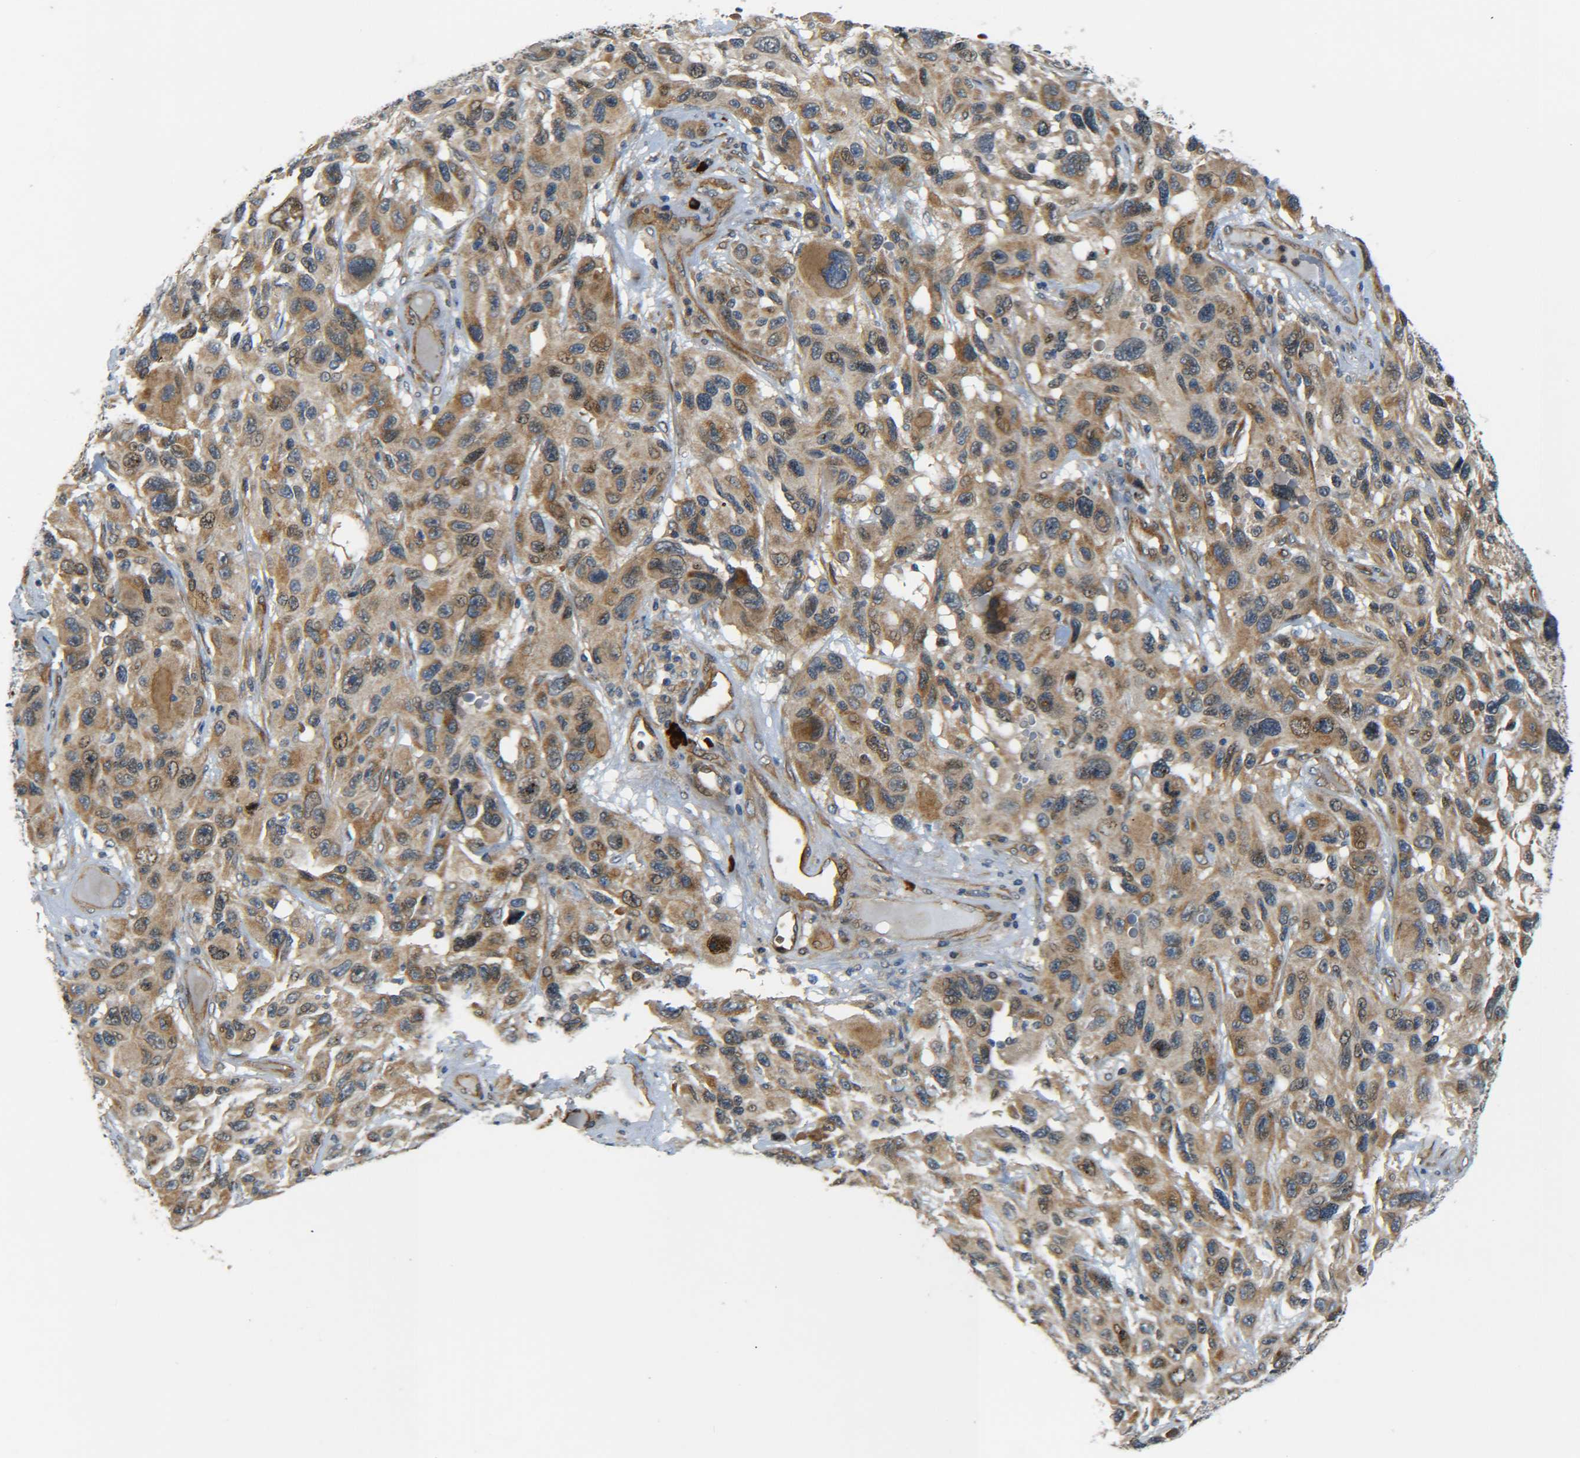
{"staining": {"intensity": "moderate", "quantity": ">75%", "location": "cytoplasmic/membranous"}, "tissue": "melanoma", "cell_type": "Tumor cells", "image_type": "cancer", "snomed": [{"axis": "morphology", "description": "Malignant melanoma, NOS"}, {"axis": "topography", "description": "Skin"}], "caption": "An IHC photomicrograph of neoplastic tissue is shown. Protein staining in brown labels moderate cytoplasmic/membranous positivity in malignant melanoma within tumor cells.", "gene": "MEIS1", "patient": {"sex": "male", "age": 53}}